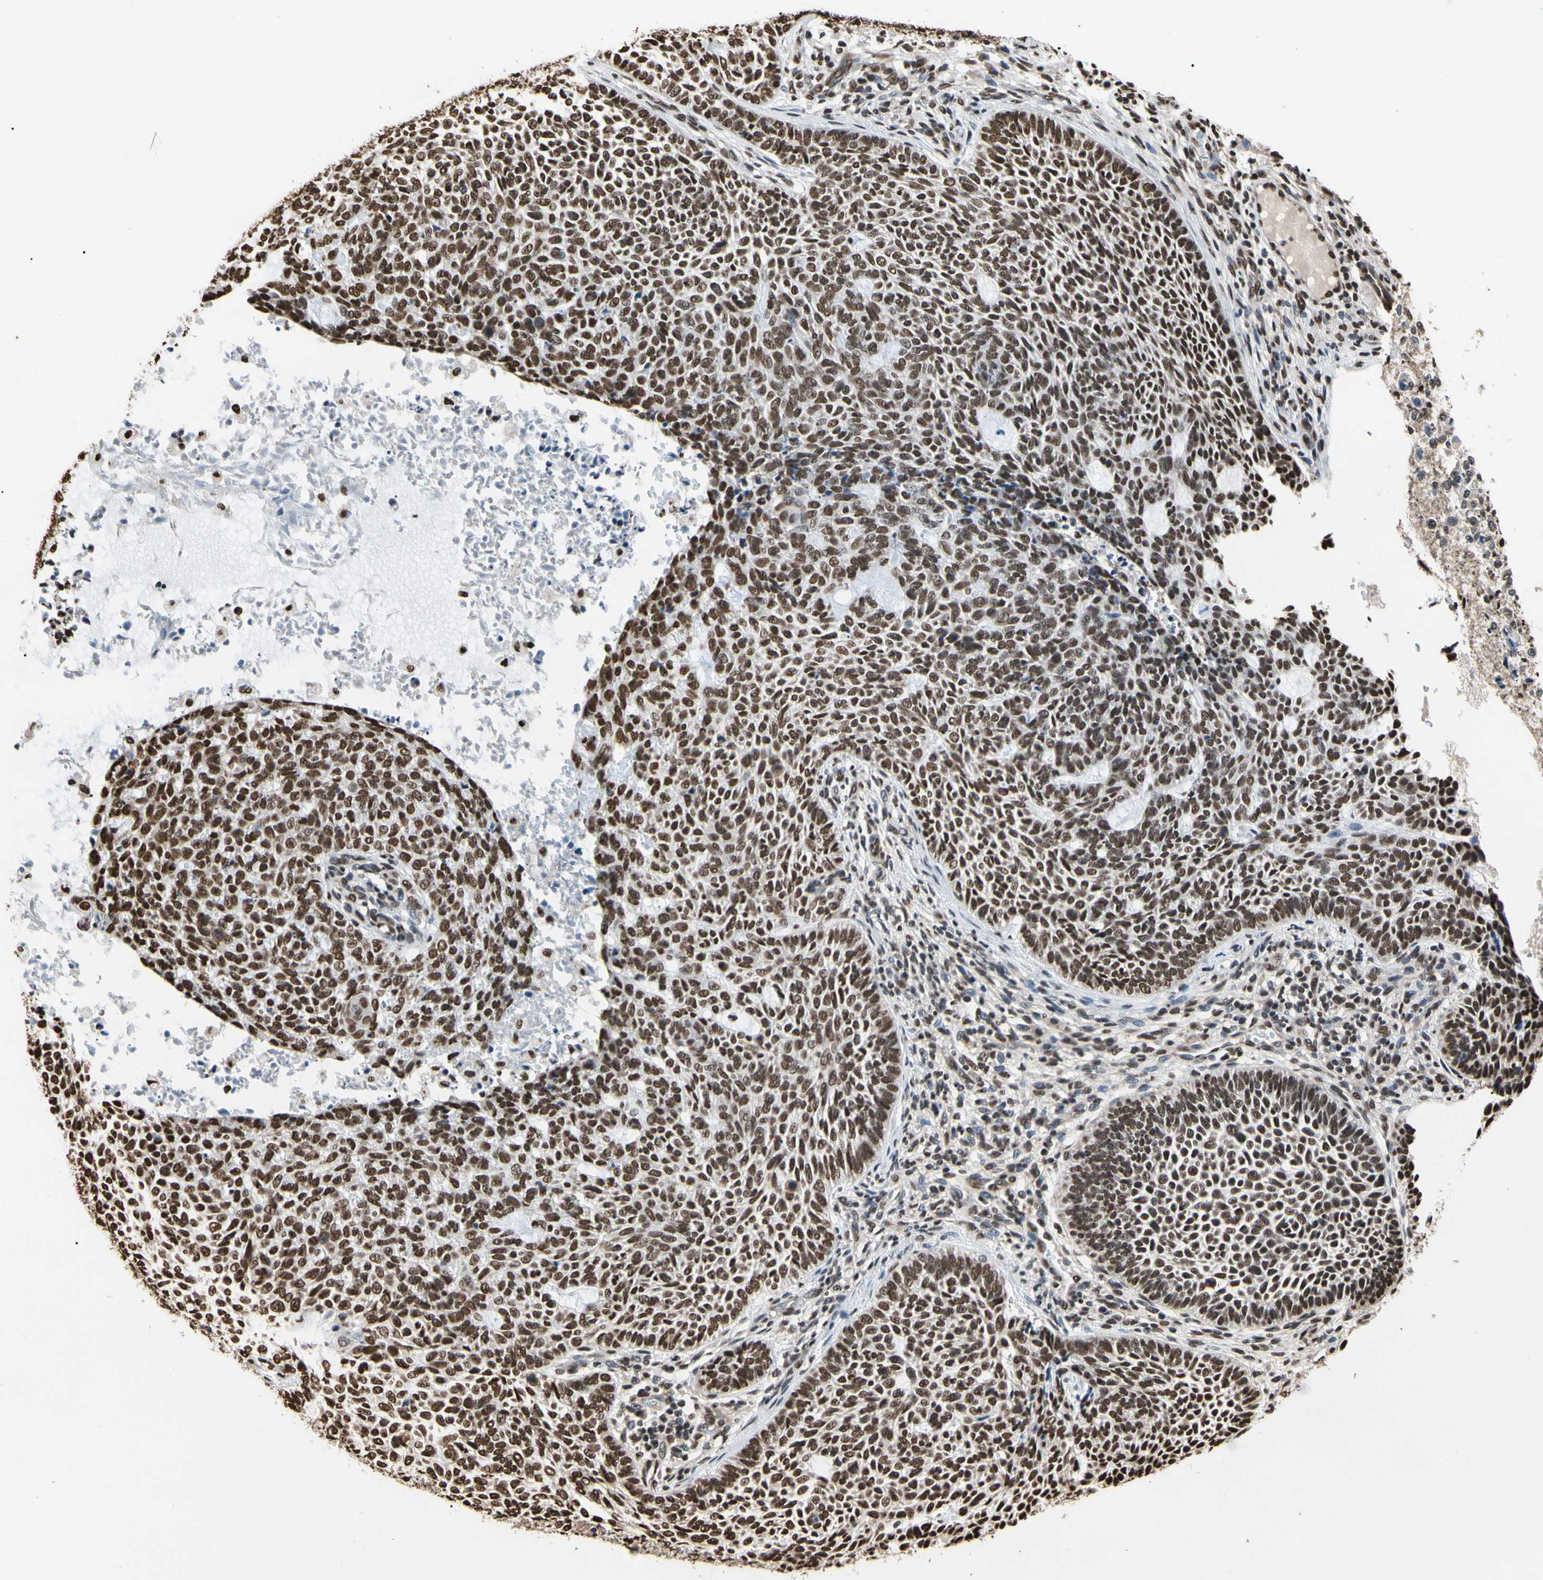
{"staining": {"intensity": "strong", "quantity": ">75%", "location": "nuclear"}, "tissue": "skin cancer", "cell_type": "Tumor cells", "image_type": "cancer", "snomed": [{"axis": "morphology", "description": "Basal cell carcinoma"}, {"axis": "topography", "description": "Skin"}], "caption": "DAB (3,3'-diaminobenzidine) immunohistochemical staining of skin basal cell carcinoma shows strong nuclear protein positivity in approximately >75% of tumor cells. The staining was performed using DAB (3,3'-diaminobenzidine), with brown indicating positive protein expression. Nuclei are stained blue with hematoxylin.", "gene": "HNRNPK", "patient": {"sex": "male", "age": 87}}